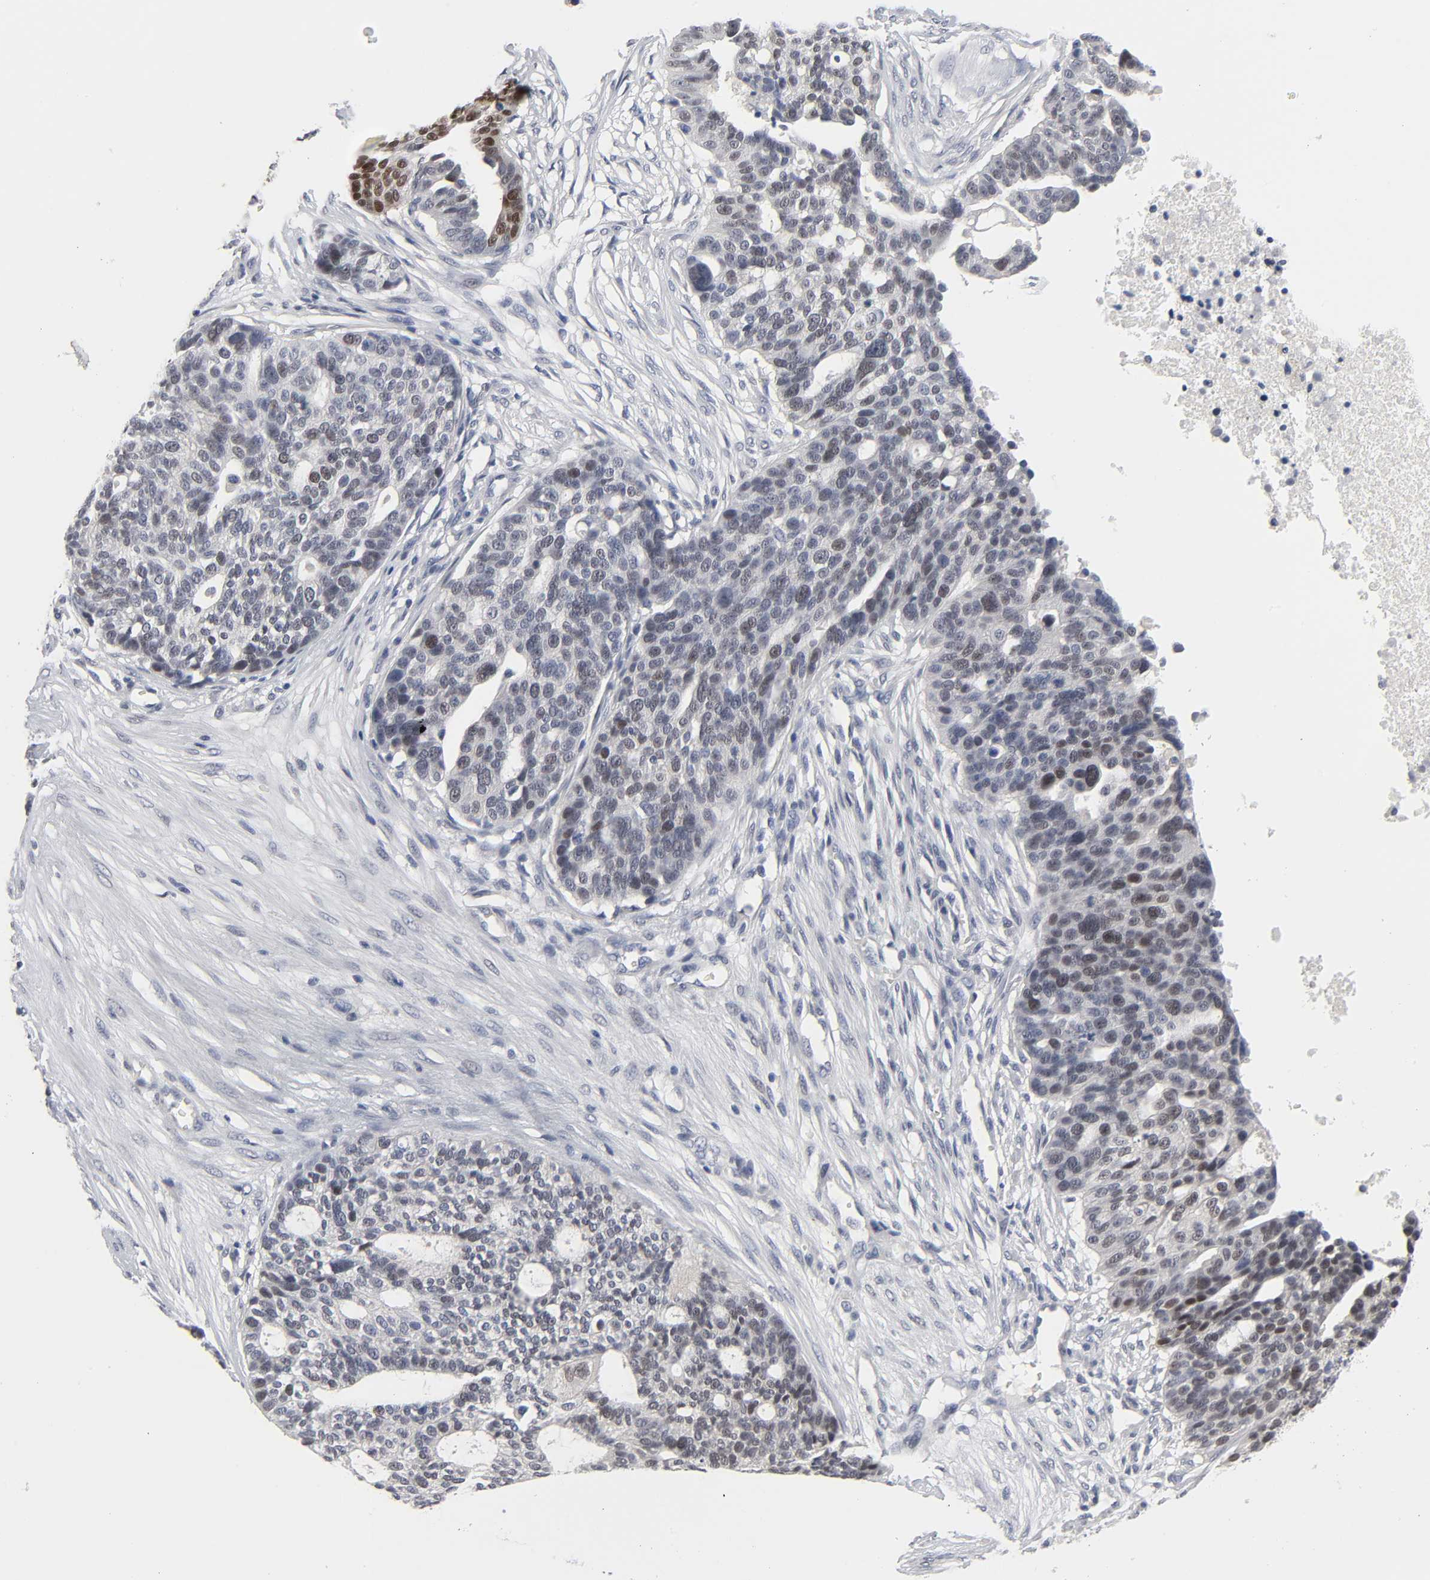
{"staining": {"intensity": "weak", "quantity": "<25%", "location": "nuclear"}, "tissue": "ovarian cancer", "cell_type": "Tumor cells", "image_type": "cancer", "snomed": [{"axis": "morphology", "description": "Cystadenocarcinoma, serous, NOS"}, {"axis": "topography", "description": "Ovary"}], "caption": "Immunohistochemistry (IHC) micrograph of ovarian cancer (serous cystadenocarcinoma) stained for a protein (brown), which exhibits no expression in tumor cells.", "gene": "SALL2", "patient": {"sex": "female", "age": 59}}